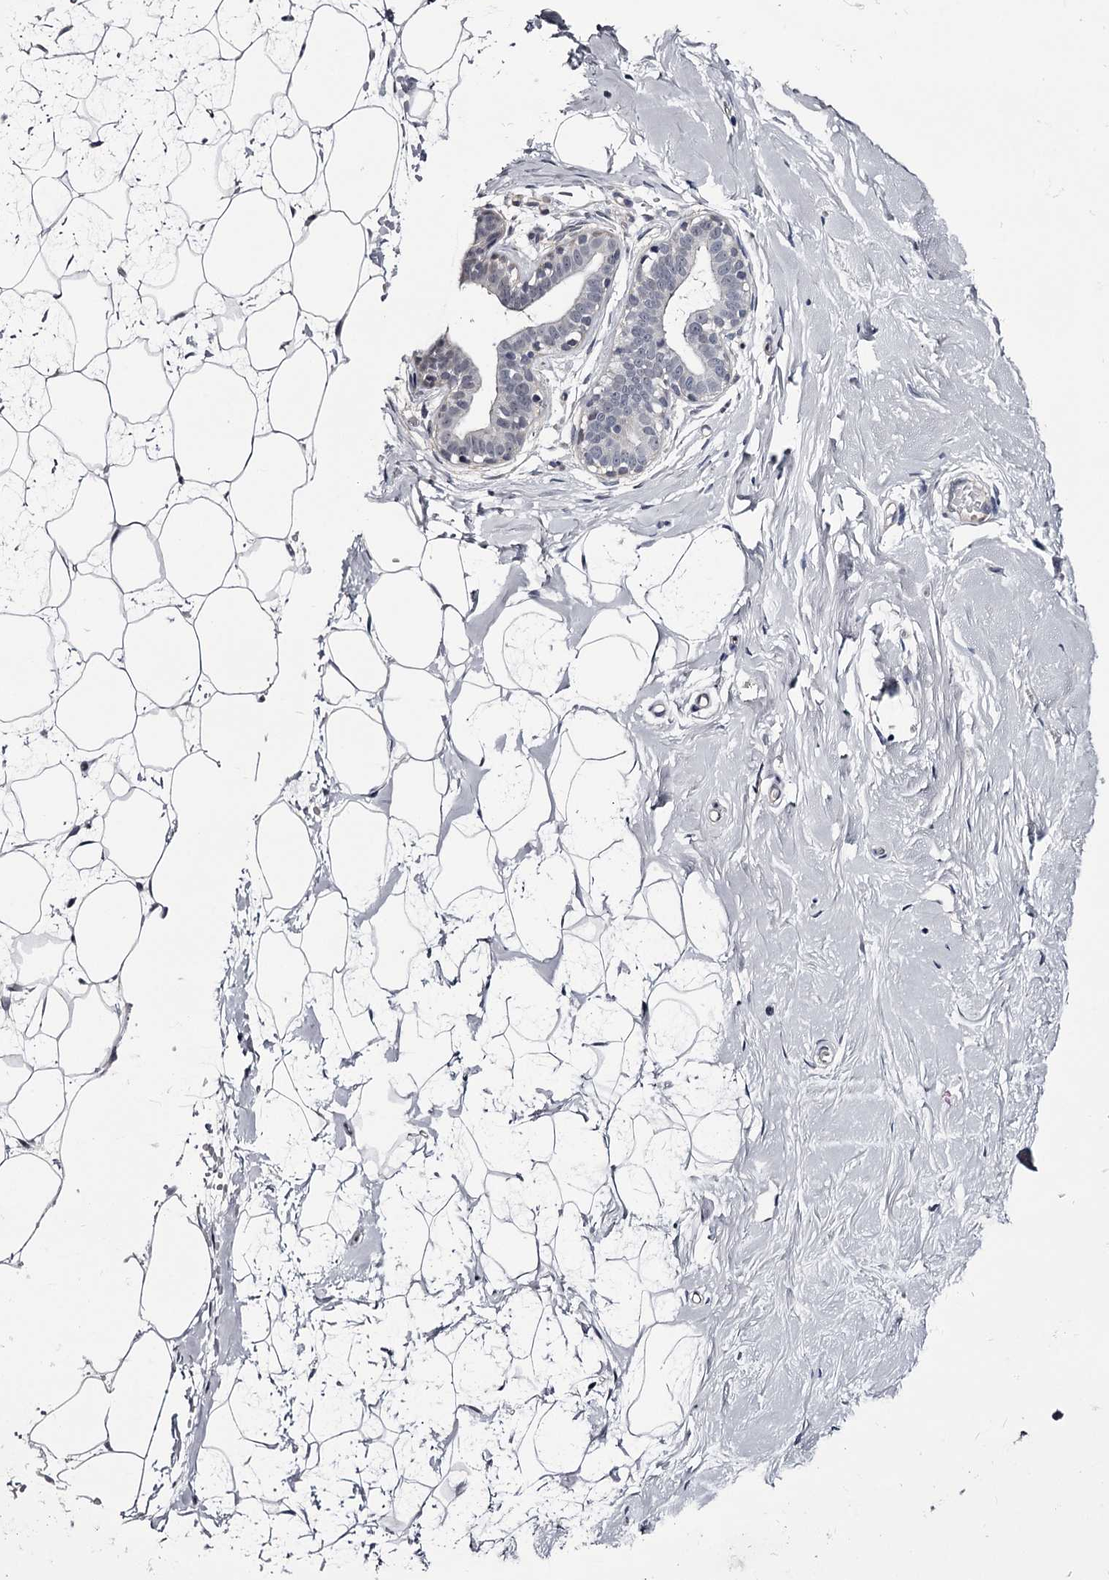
{"staining": {"intensity": "negative", "quantity": "none", "location": "none"}, "tissue": "breast", "cell_type": "Adipocytes", "image_type": "normal", "snomed": [{"axis": "morphology", "description": "Normal tissue, NOS"}, {"axis": "morphology", "description": "Adenoma, NOS"}, {"axis": "topography", "description": "Breast"}], "caption": "The micrograph shows no staining of adipocytes in unremarkable breast. Nuclei are stained in blue.", "gene": "OVOL2", "patient": {"sex": "female", "age": 23}}